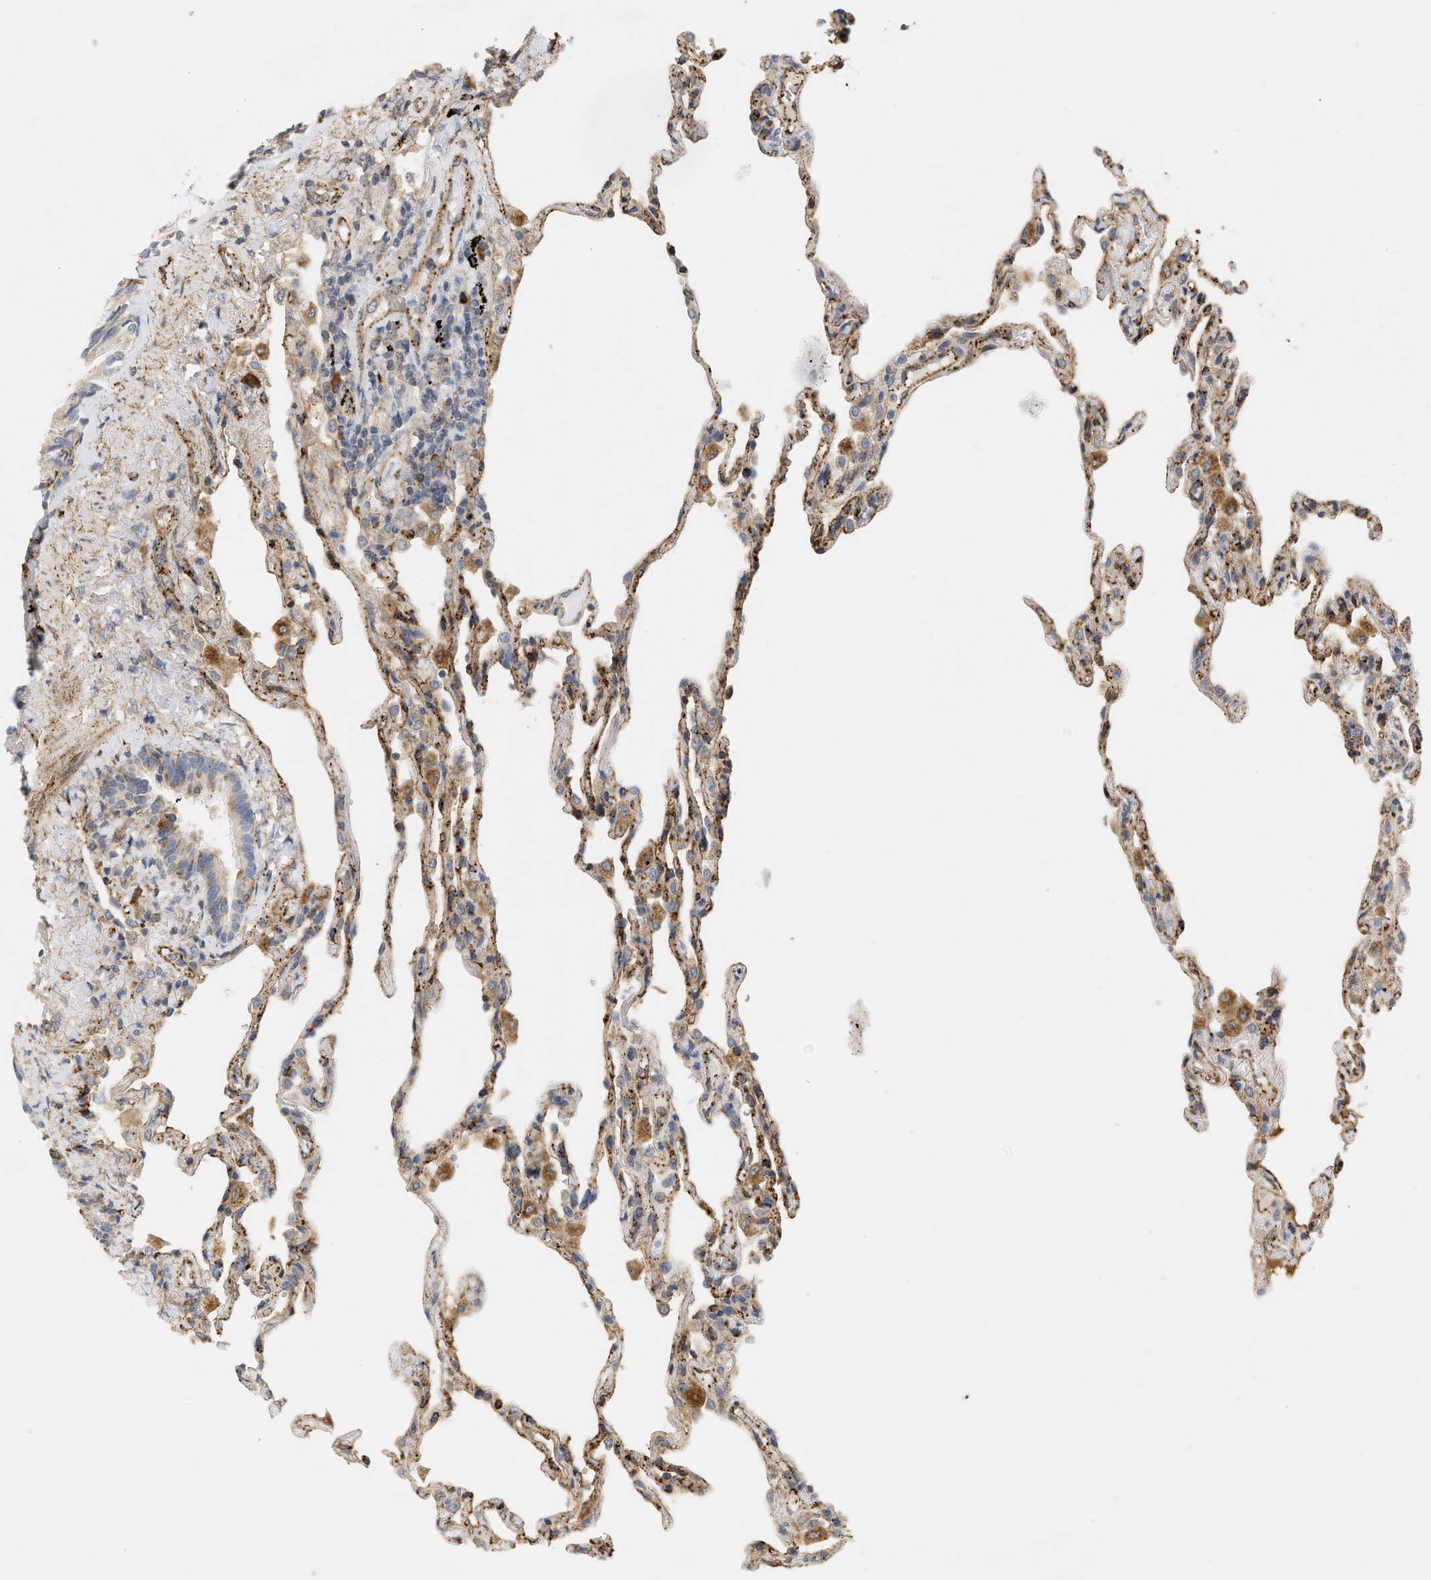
{"staining": {"intensity": "moderate", "quantity": ">75%", "location": "cytoplasmic/membranous"}, "tissue": "lung", "cell_type": "Alveolar cells", "image_type": "normal", "snomed": [{"axis": "morphology", "description": "Normal tissue, NOS"}, {"axis": "topography", "description": "Lung"}], "caption": "A high-resolution image shows IHC staining of benign lung, which displays moderate cytoplasmic/membranous positivity in about >75% of alveolar cells.", "gene": "SVOP", "patient": {"sex": "male", "age": 59}}